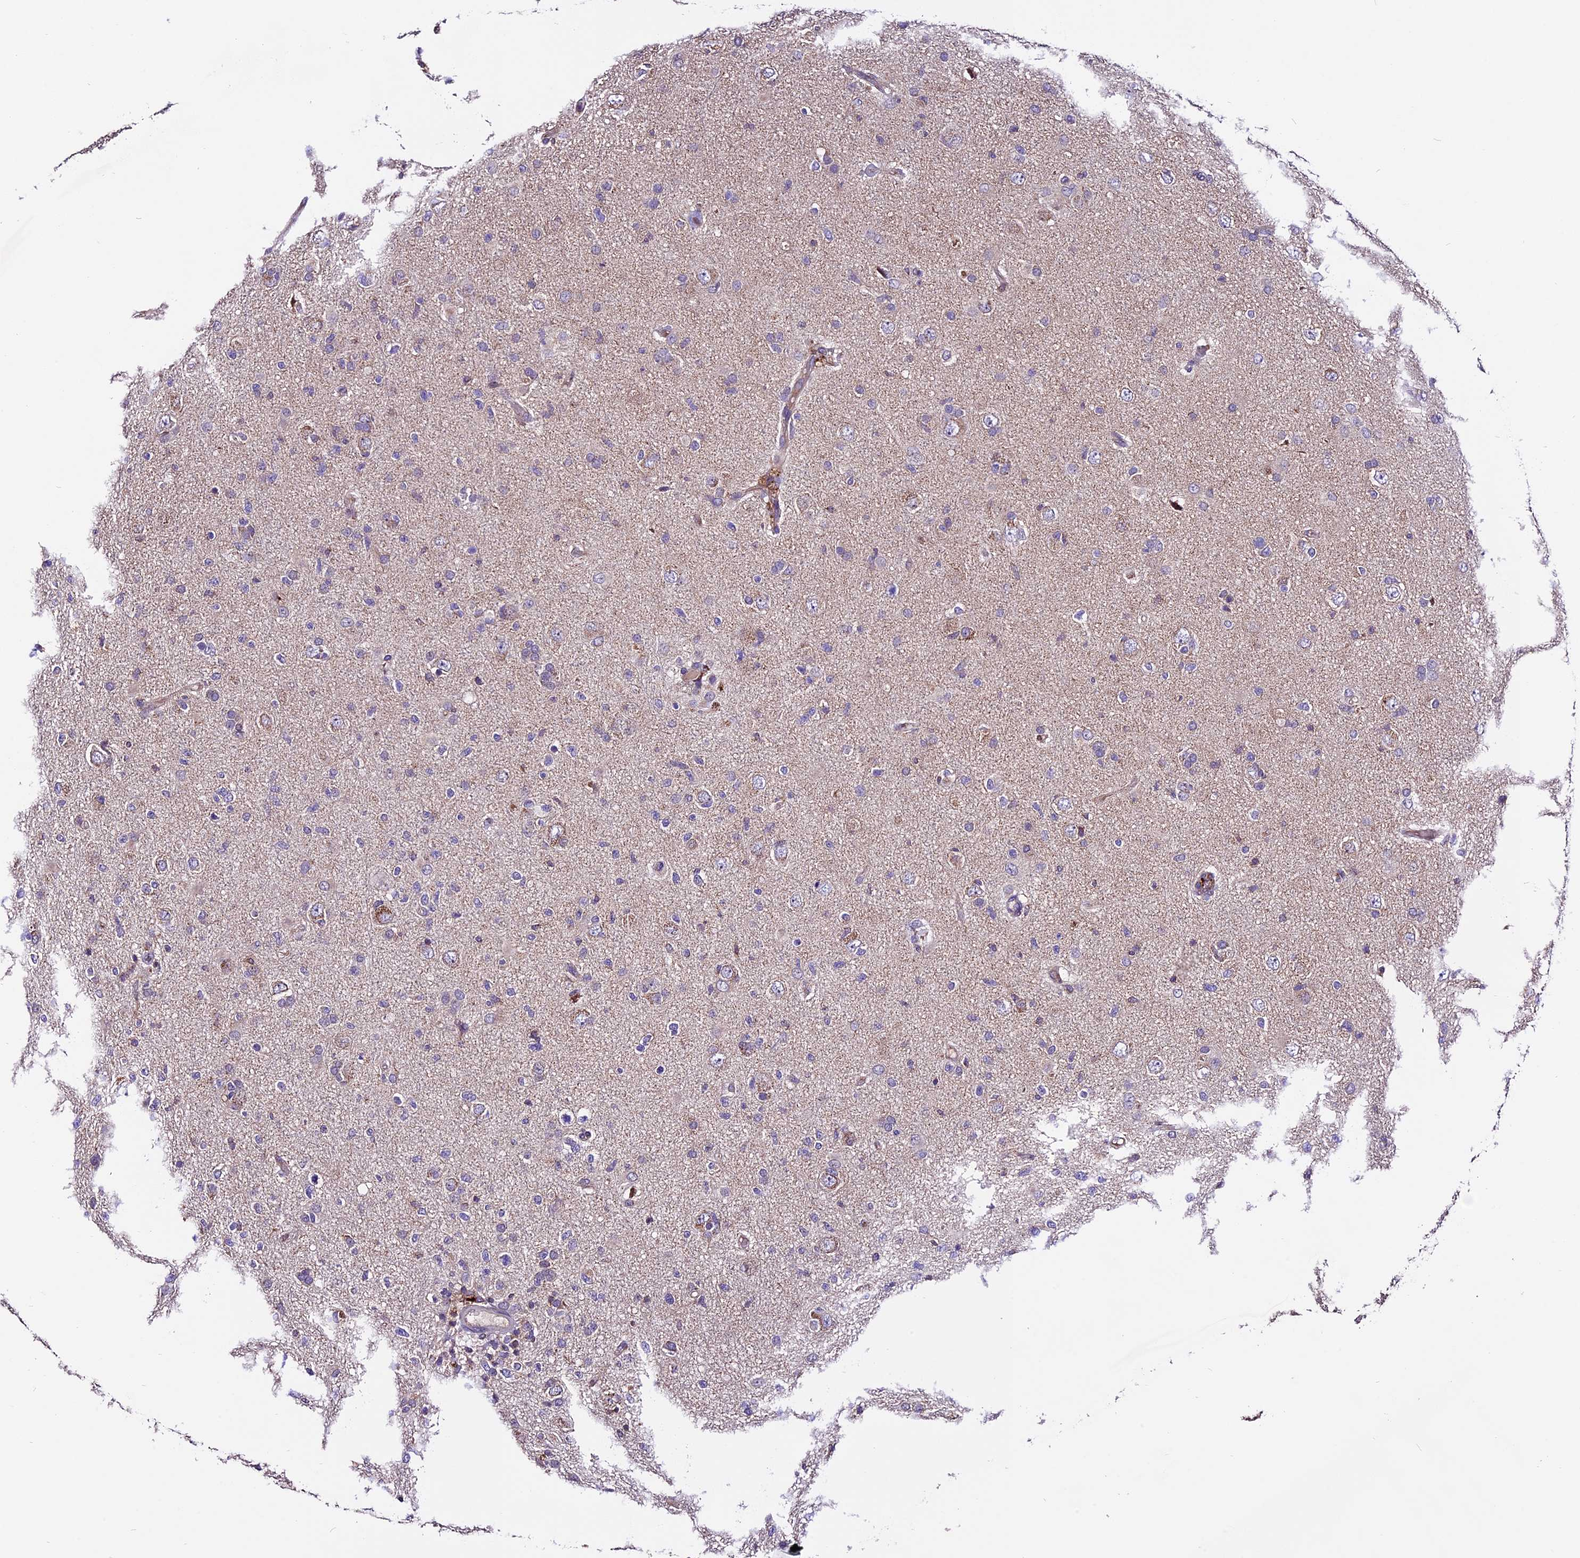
{"staining": {"intensity": "negative", "quantity": "none", "location": "none"}, "tissue": "glioma", "cell_type": "Tumor cells", "image_type": "cancer", "snomed": [{"axis": "morphology", "description": "Glioma, malignant, High grade"}, {"axis": "topography", "description": "Brain"}], "caption": "Immunohistochemical staining of human glioma reveals no significant staining in tumor cells.", "gene": "DDX28", "patient": {"sex": "female", "age": 57}}